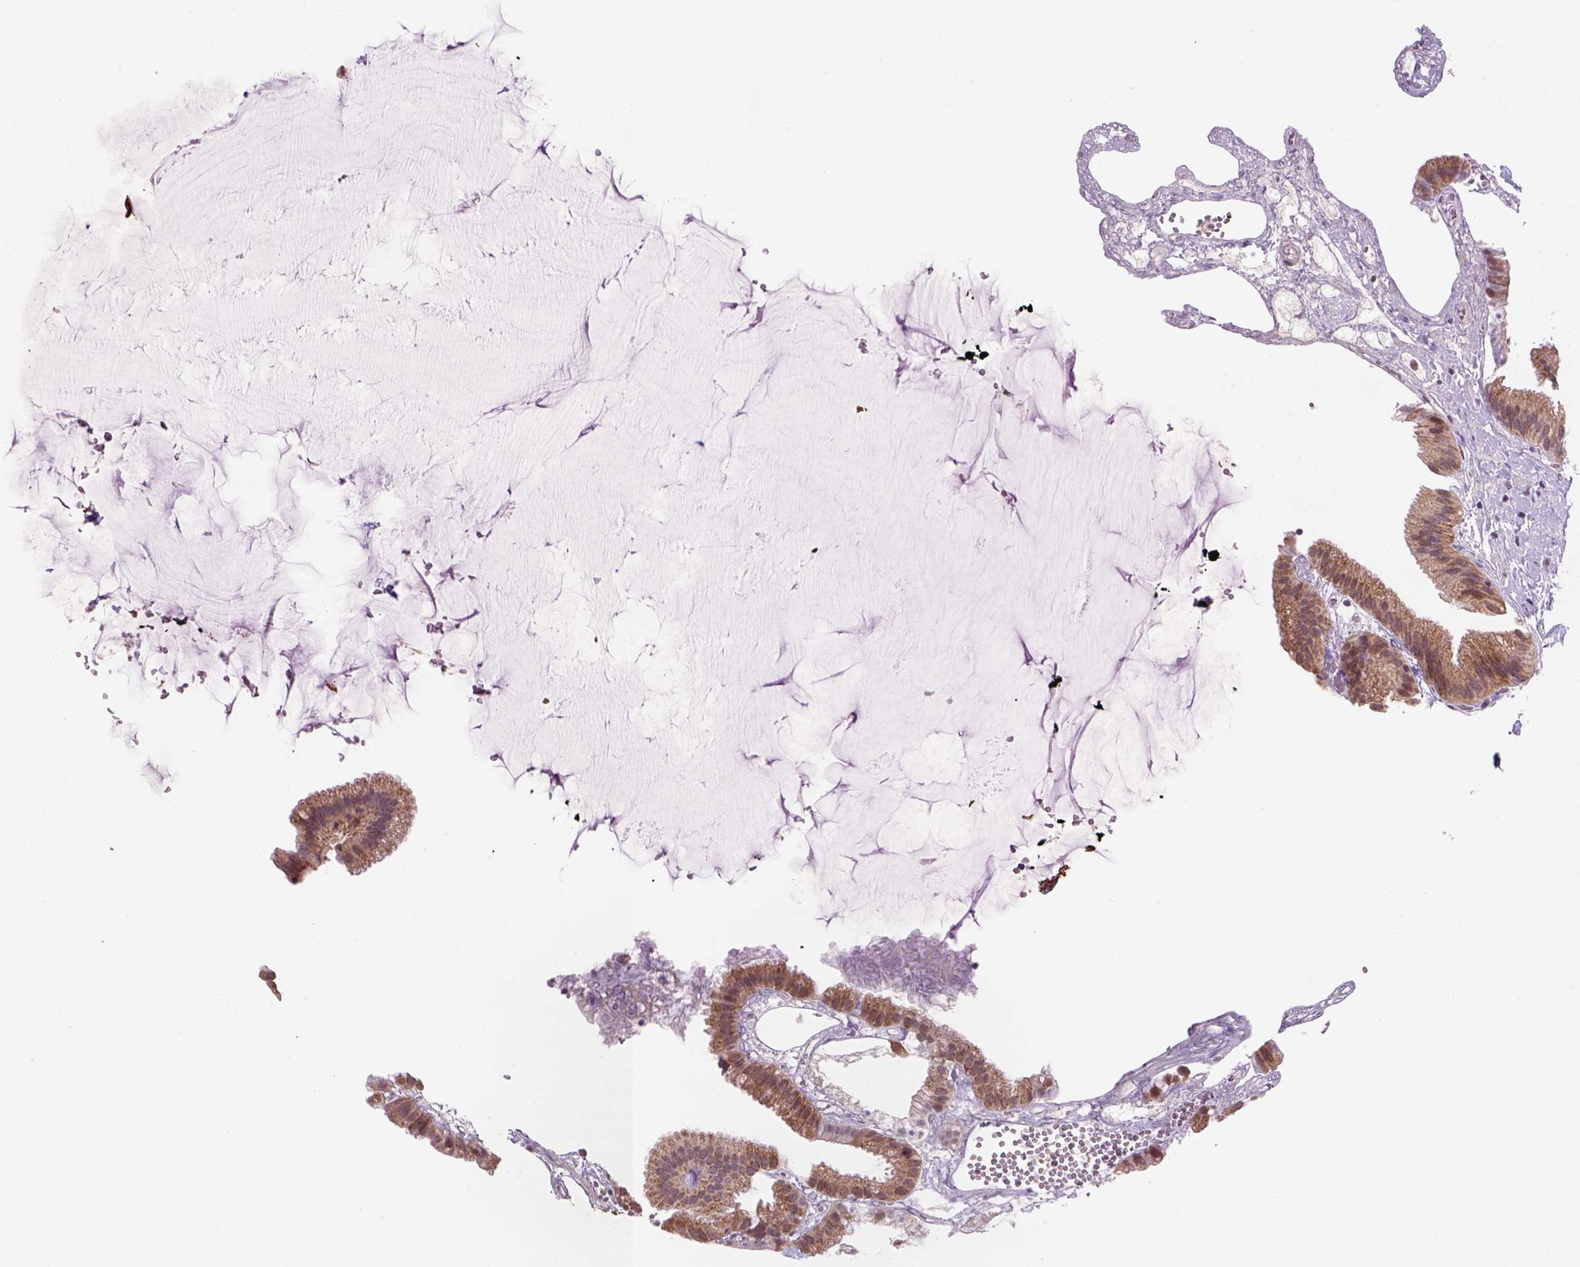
{"staining": {"intensity": "strong", "quantity": ">75%", "location": "cytoplasmic/membranous"}, "tissue": "gallbladder", "cell_type": "Glandular cells", "image_type": "normal", "snomed": [{"axis": "morphology", "description": "Normal tissue, NOS"}, {"axis": "topography", "description": "Gallbladder"}], "caption": "High-power microscopy captured an IHC photomicrograph of benign gallbladder, revealing strong cytoplasmic/membranous positivity in approximately >75% of glandular cells.", "gene": "FZD7", "patient": {"sex": "female", "age": 63}}